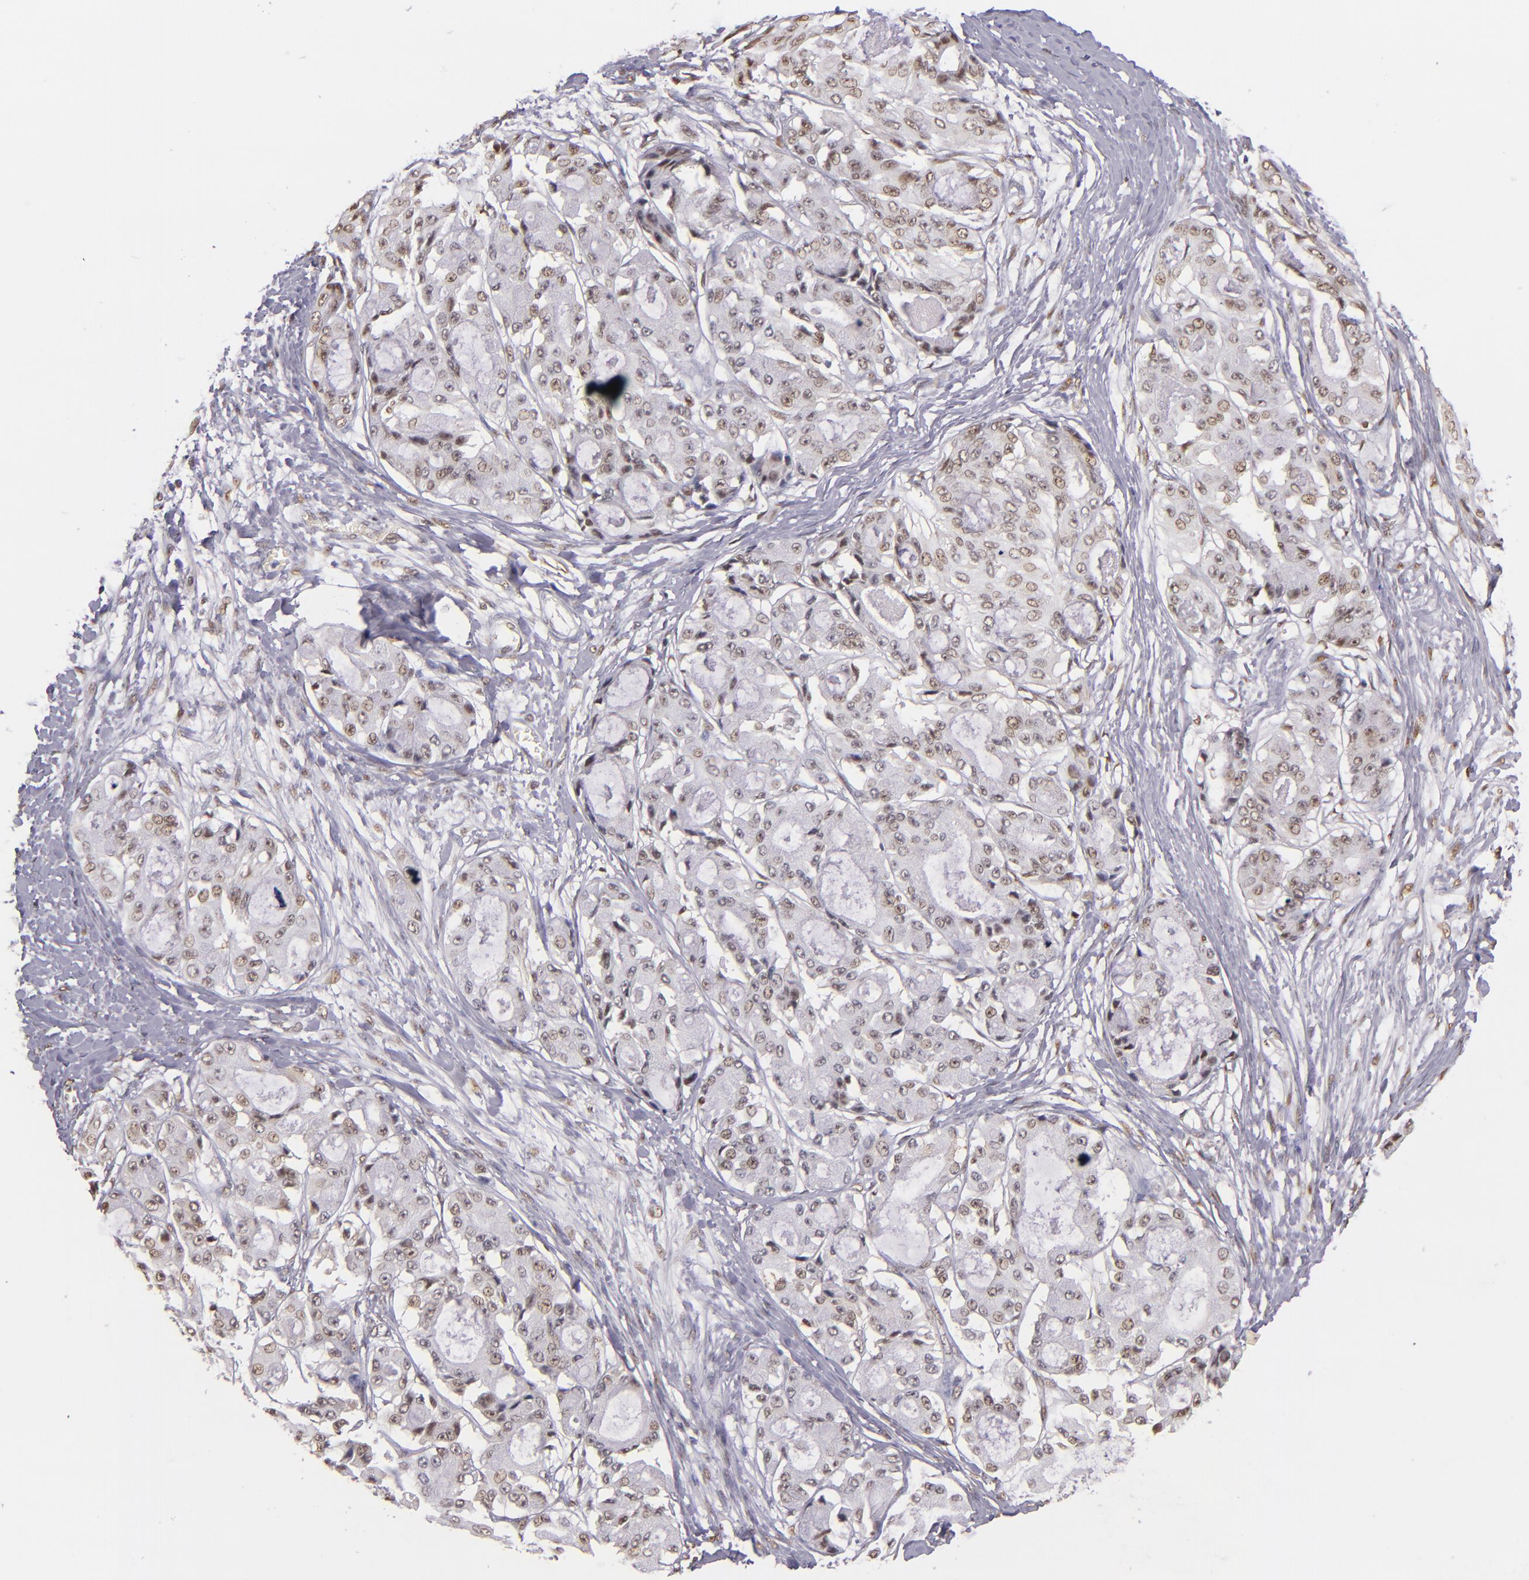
{"staining": {"intensity": "weak", "quantity": "<25%", "location": "nuclear"}, "tissue": "ovarian cancer", "cell_type": "Tumor cells", "image_type": "cancer", "snomed": [{"axis": "morphology", "description": "Carcinoma, endometroid"}, {"axis": "topography", "description": "Ovary"}], "caption": "There is no significant positivity in tumor cells of ovarian cancer.", "gene": "NCOR2", "patient": {"sex": "female", "age": 61}}